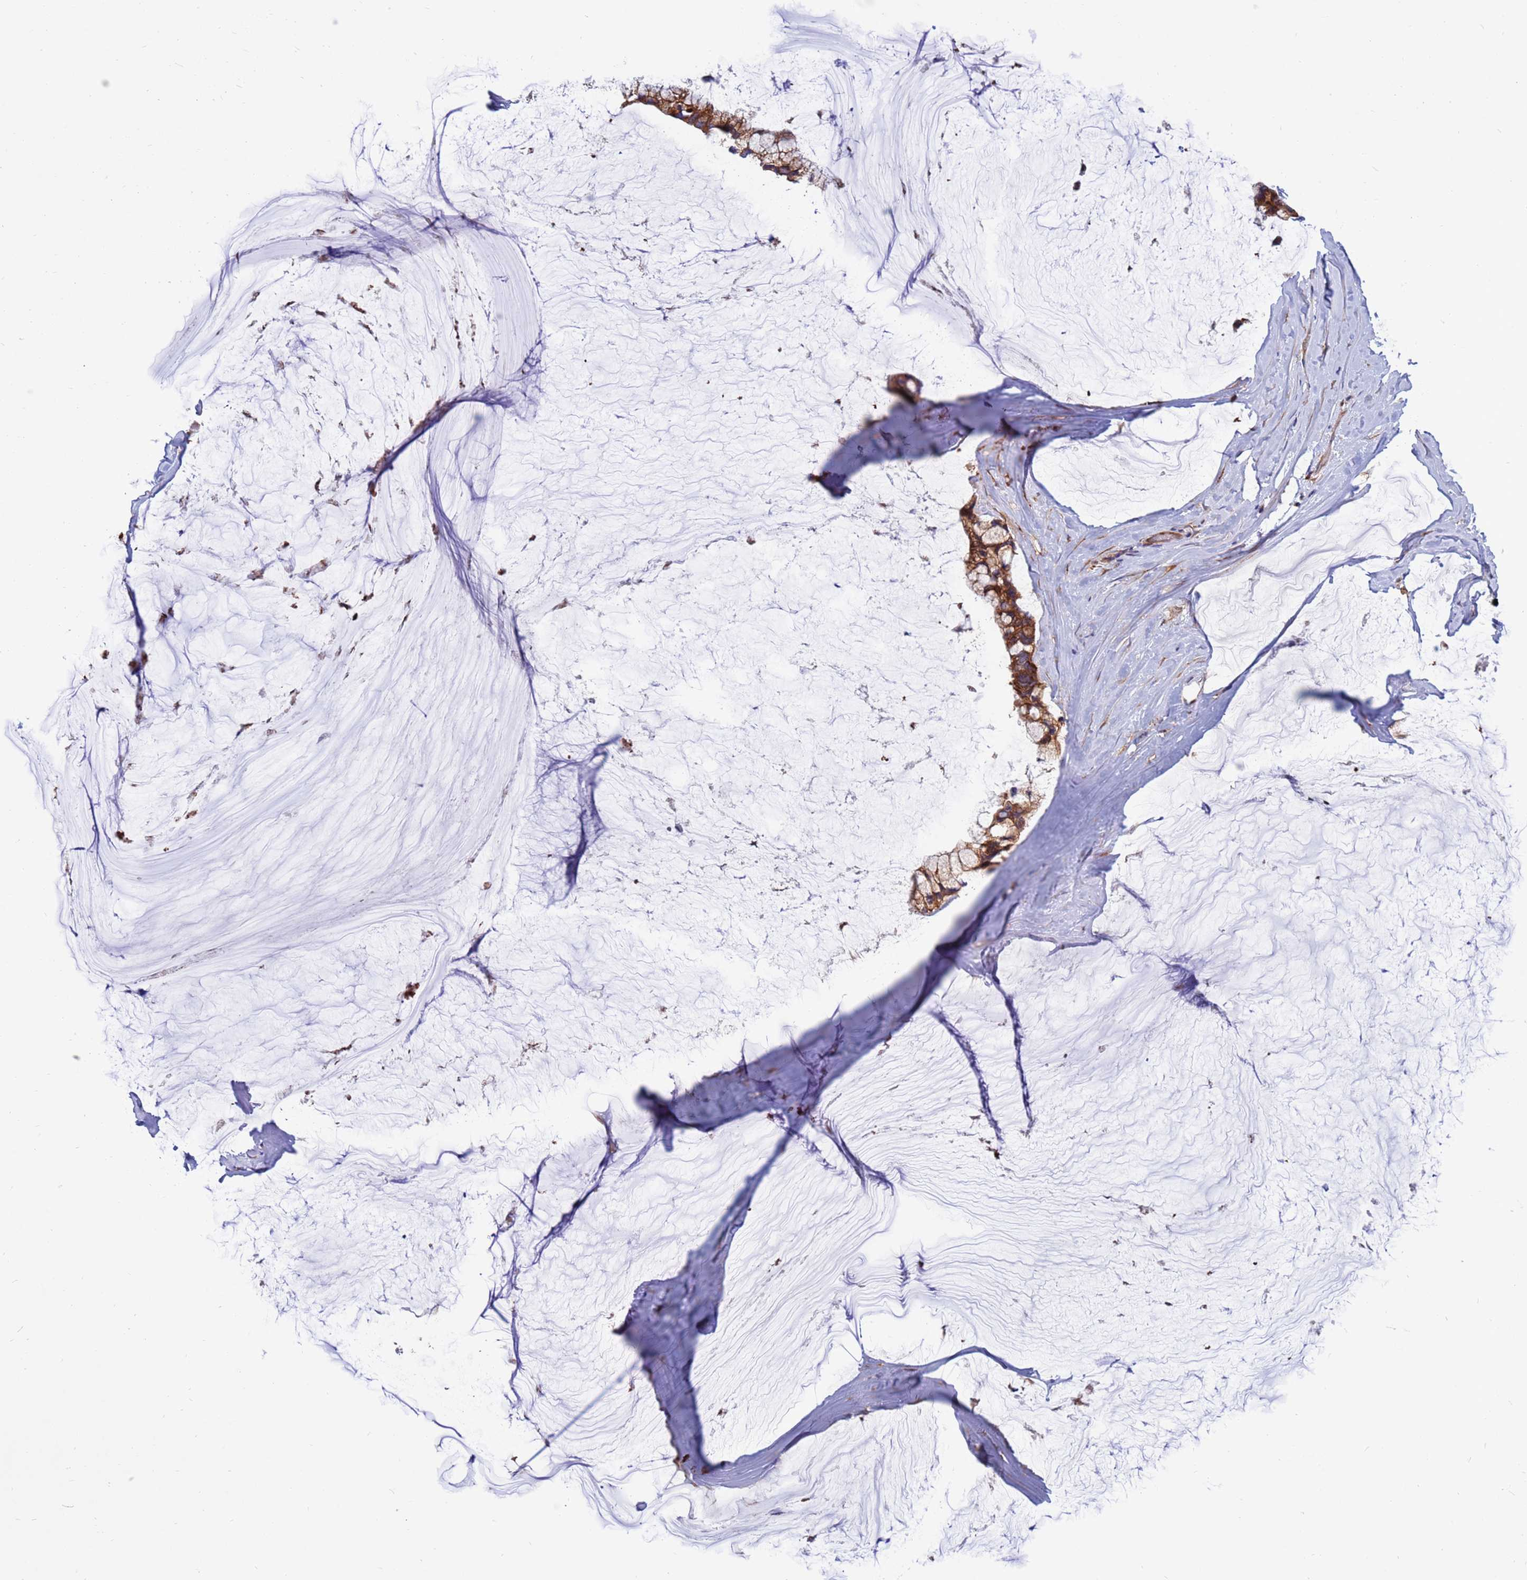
{"staining": {"intensity": "moderate", "quantity": ">75%", "location": "cytoplasmic/membranous"}, "tissue": "ovarian cancer", "cell_type": "Tumor cells", "image_type": "cancer", "snomed": [{"axis": "morphology", "description": "Cystadenocarcinoma, mucinous, NOS"}, {"axis": "topography", "description": "Ovary"}], "caption": "Immunohistochemical staining of human ovarian cancer (mucinous cystadenocarcinoma) shows medium levels of moderate cytoplasmic/membranous positivity in approximately >75% of tumor cells.", "gene": "ZC3HAV1", "patient": {"sex": "female", "age": 39}}